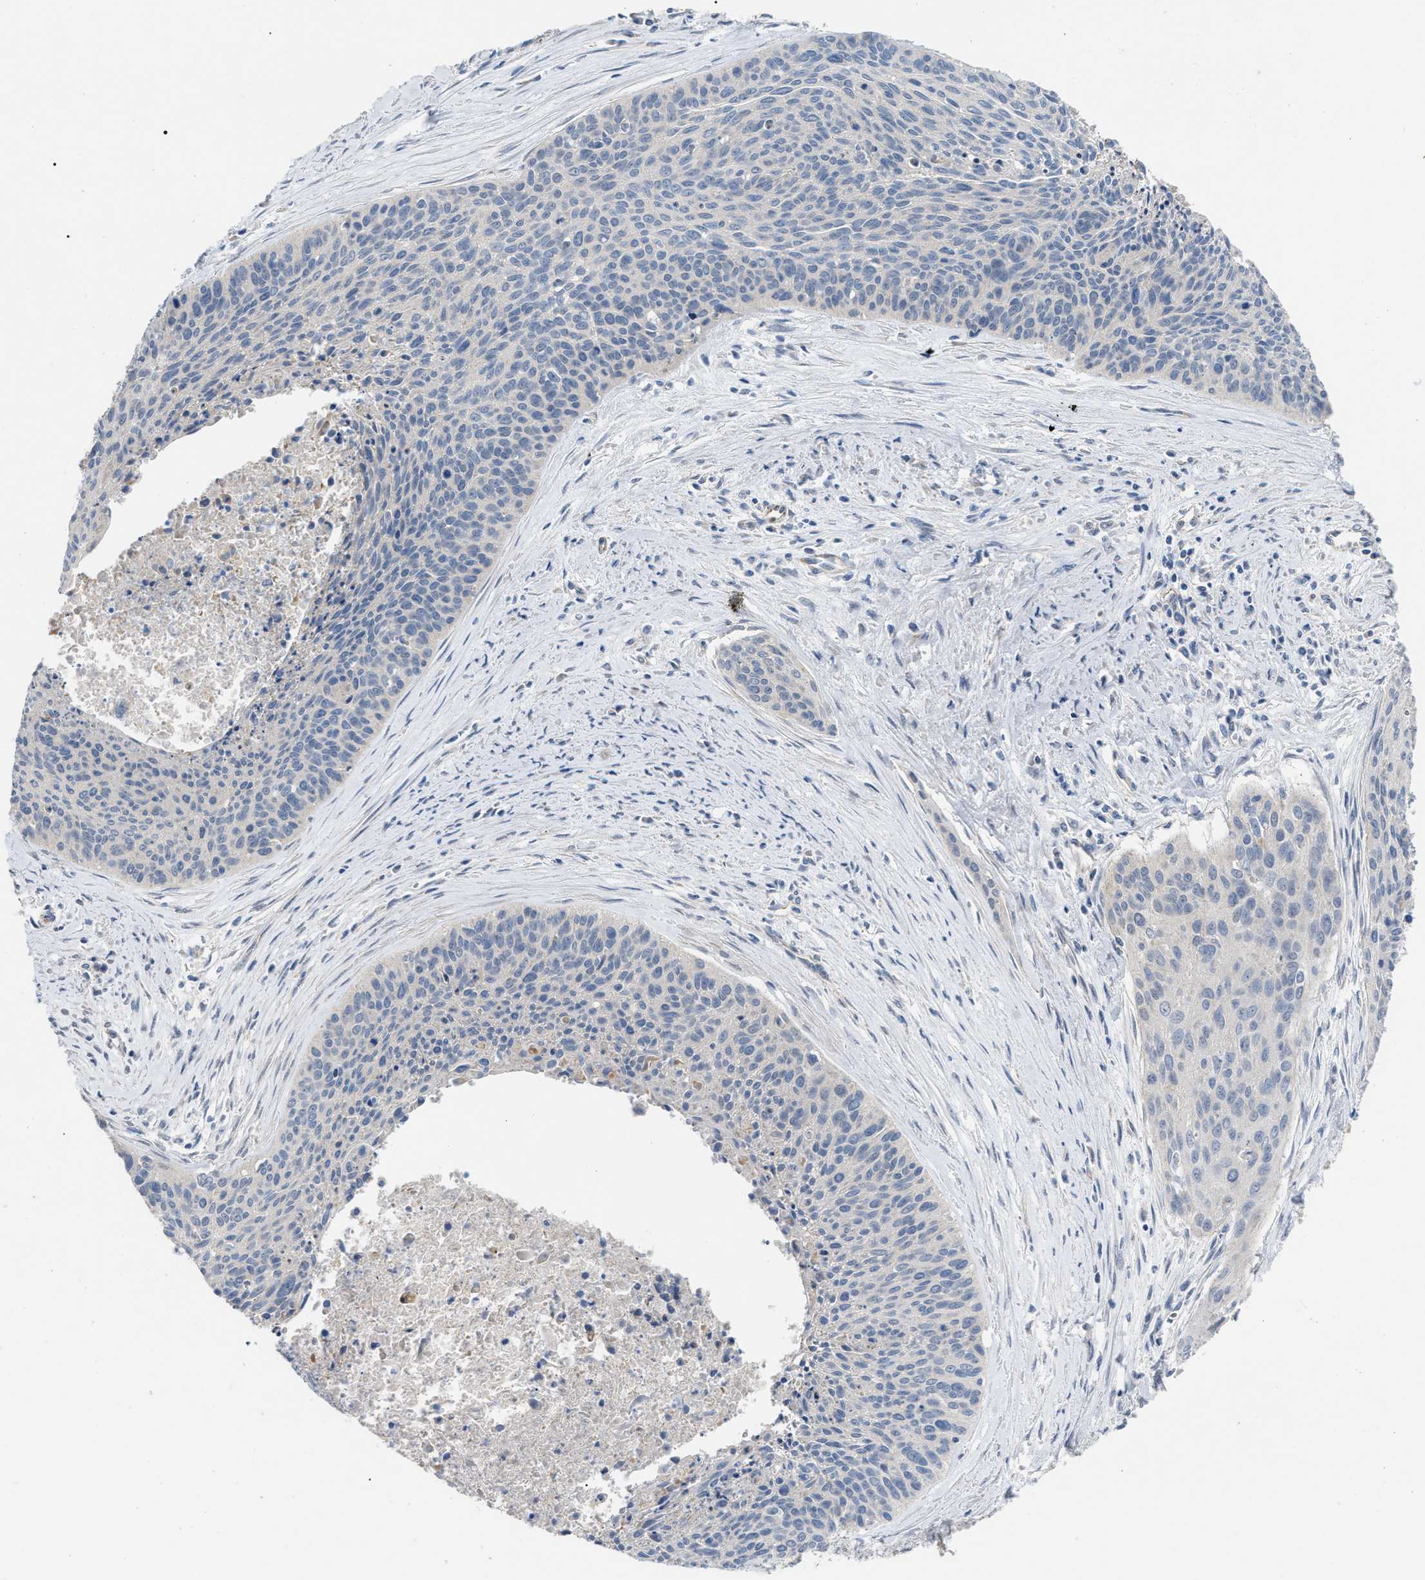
{"staining": {"intensity": "negative", "quantity": "none", "location": "none"}, "tissue": "cervical cancer", "cell_type": "Tumor cells", "image_type": "cancer", "snomed": [{"axis": "morphology", "description": "Squamous cell carcinoma, NOS"}, {"axis": "topography", "description": "Cervix"}], "caption": "This is a image of immunohistochemistry (IHC) staining of cervical cancer, which shows no expression in tumor cells.", "gene": "DHX58", "patient": {"sex": "female", "age": 55}}